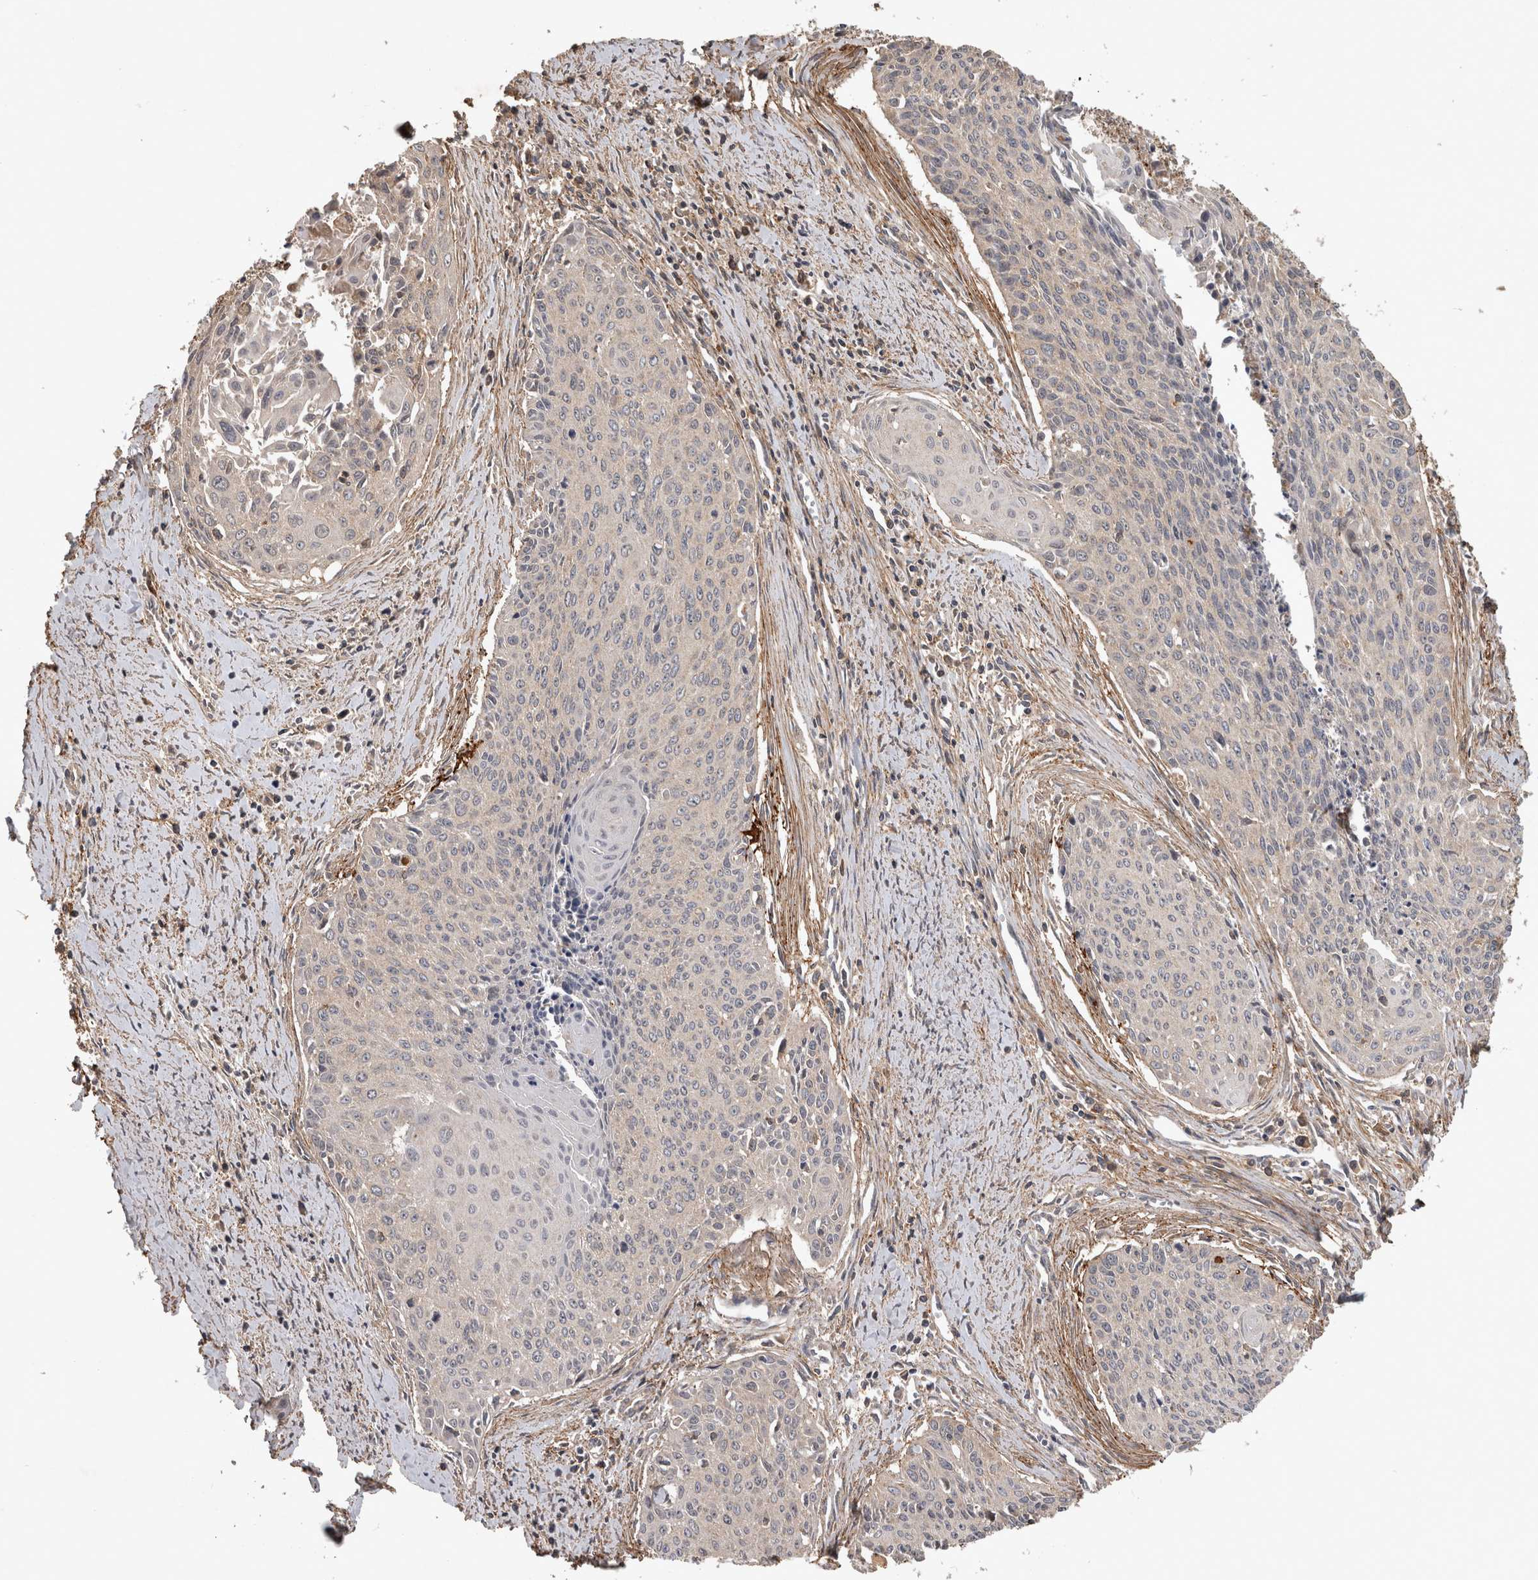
{"staining": {"intensity": "negative", "quantity": "none", "location": "none"}, "tissue": "cervical cancer", "cell_type": "Tumor cells", "image_type": "cancer", "snomed": [{"axis": "morphology", "description": "Squamous cell carcinoma, NOS"}, {"axis": "topography", "description": "Cervix"}], "caption": "High magnification brightfield microscopy of squamous cell carcinoma (cervical) stained with DAB (3,3'-diaminobenzidine) (brown) and counterstained with hematoxylin (blue): tumor cells show no significant expression. (Stains: DAB (3,3'-diaminobenzidine) immunohistochemistry with hematoxylin counter stain, Microscopy: brightfield microscopy at high magnification).", "gene": "TRMT61B", "patient": {"sex": "female", "age": 55}}